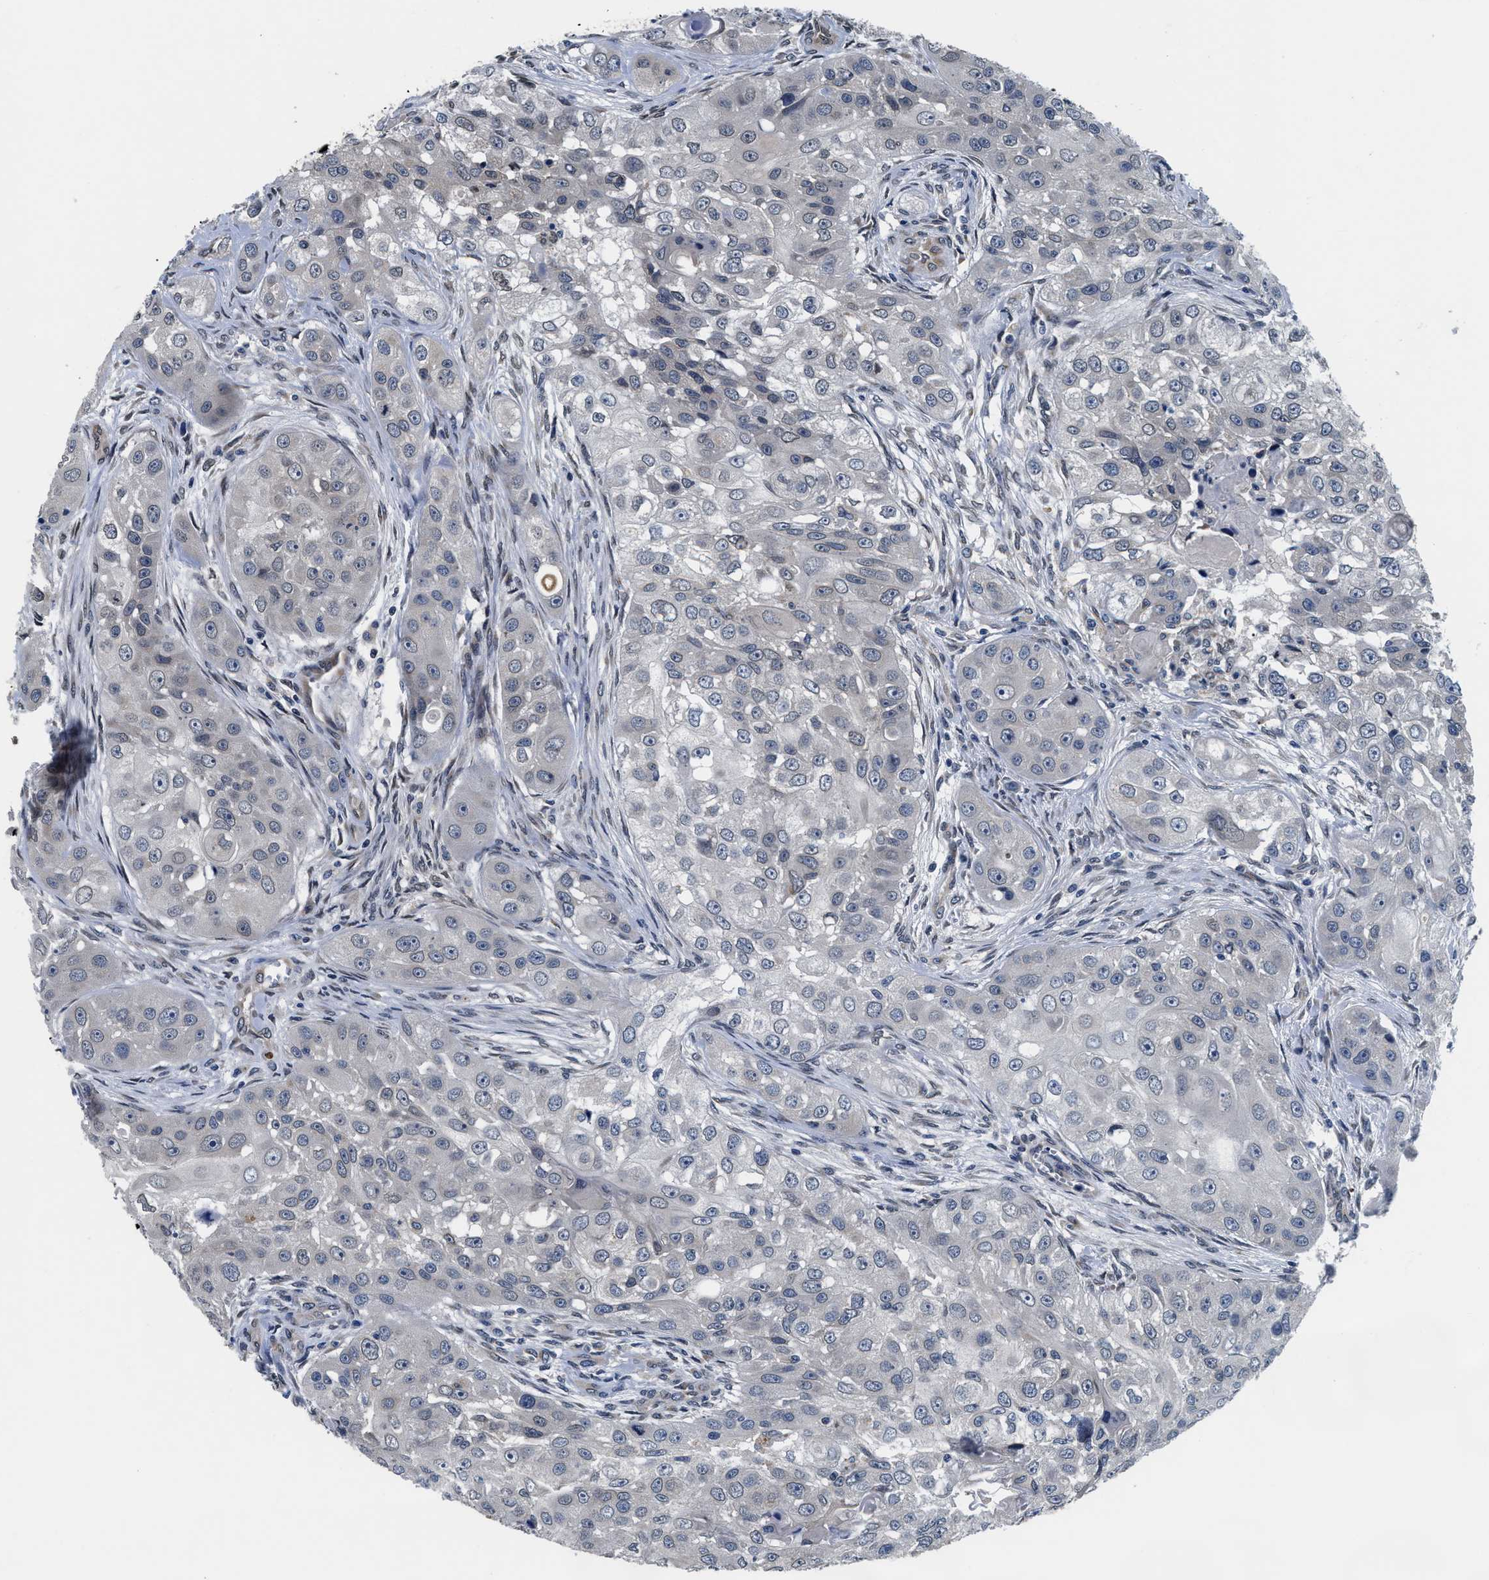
{"staining": {"intensity": "negative", "quantity": "none", "location": "none"}, "tissue": "head and neck cancer", "cell_type": "Tumor cells", "image_type": "cancer", "snomed": [{"axis": "morphology", "description": "Normal tissue, NOS"}, {"axis": "morphology", "description": "Squamous cell carcinoma, NOS"}, {"axis": "topography", "description": "Skeletal muscle"}, {"axis": "topography", "description": "Head-Neck"}], "caption": "IHC micrograph of neoplastic tissue: human head and neck cancer stained with DAB (3,3'-diaminobenzidine) shows no significant protein staining in tumor cells.", "gene": "SNX10", "patient": {"sex": "male", "age": 51}}